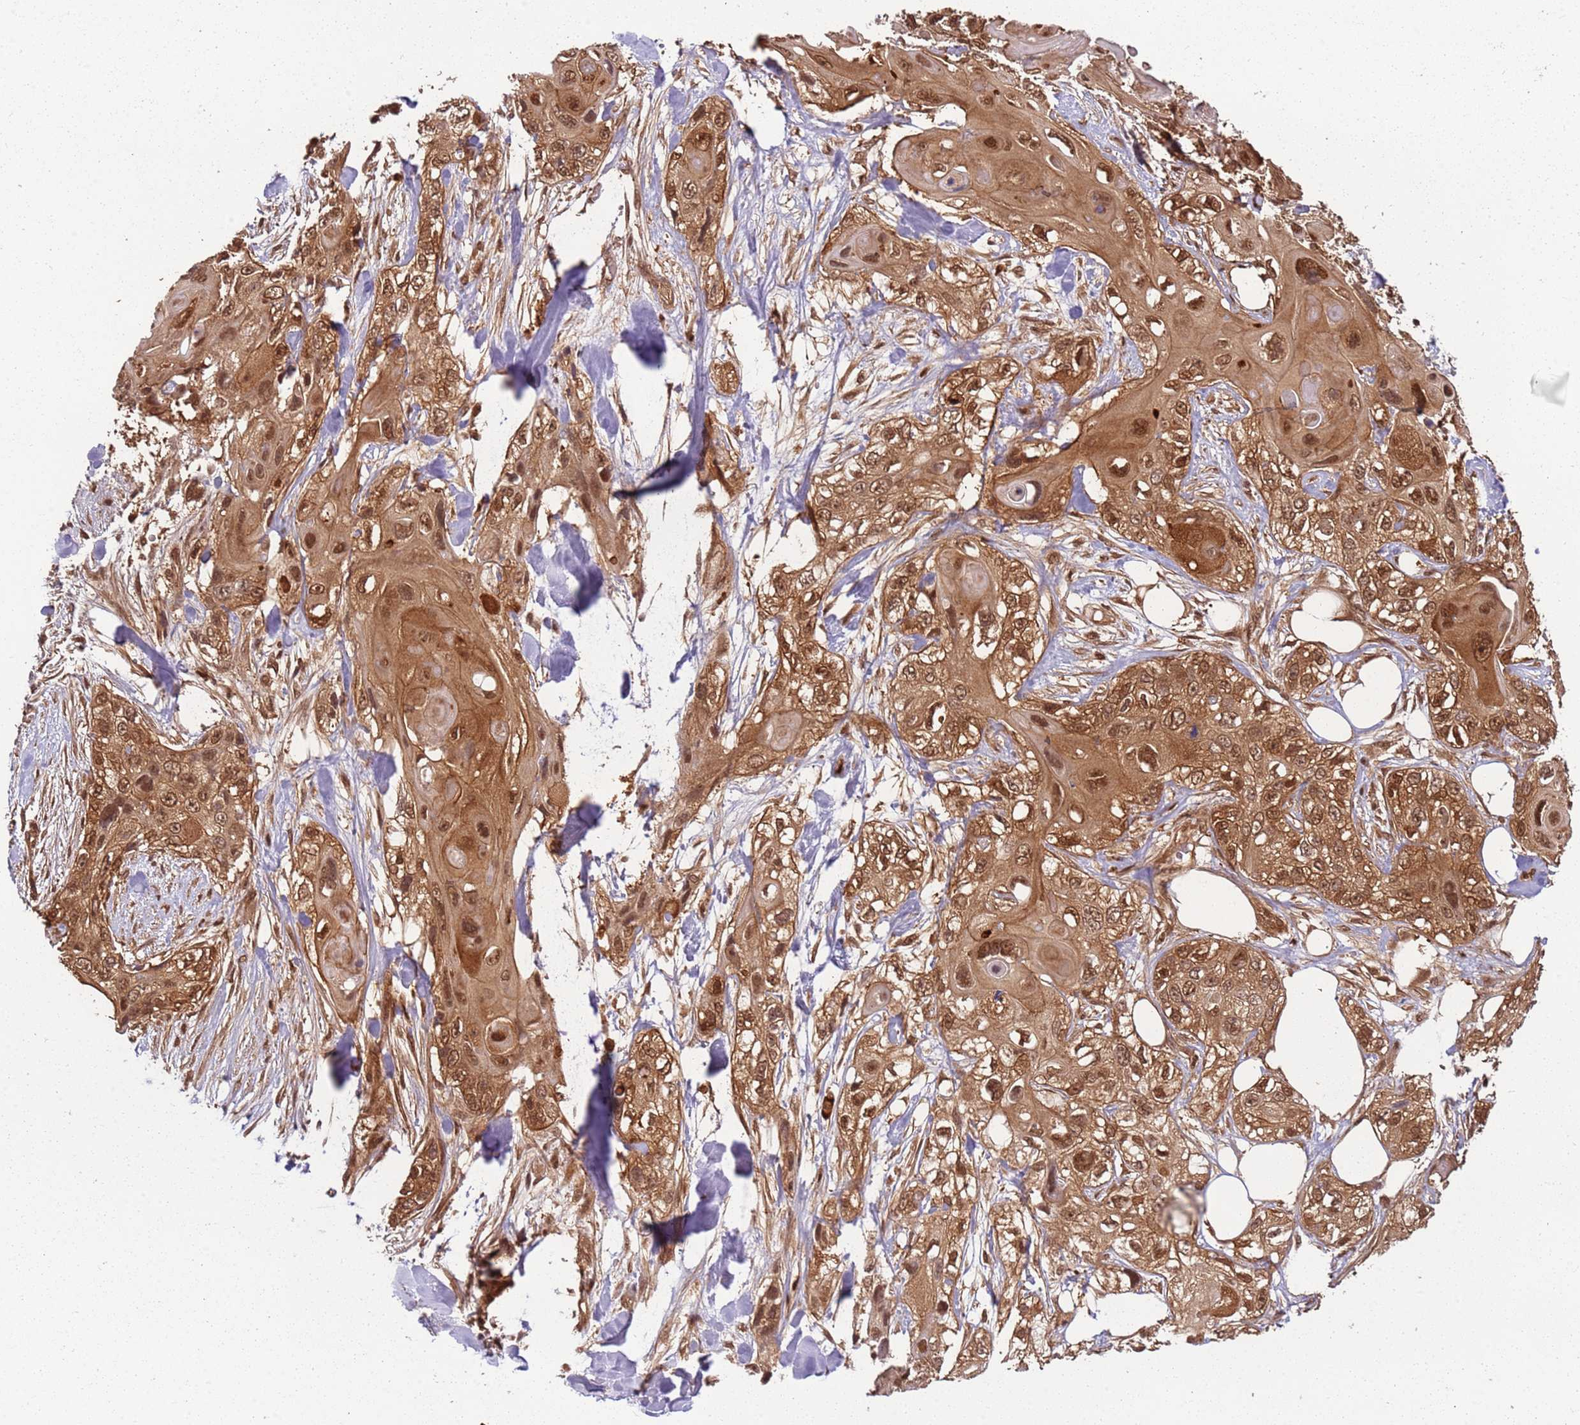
{"staining": {"intensity": "moderate", "quantity": ">75%", "location": "cytoplasmic/membranous,nuclear"}, "tissue": "skin cancer", "cell_type": "Tumor cells", "image_type": "cancer", "snomed": [{"axis": "morphology", "description": "Normal tissue, NOS"}, {"axis": "morphology", "description": "Squamous cell carcinoma, NOS"}, {"axis": "topography", "description": "Skin"}], "caption": "Immunohistochemical staining of human skin cancer exhibits medium levels of moderate cytoplasmic/membranous and nuclear expression in about >75% of tumor cells.", "gene": "PGLS", "patient": {"sex": "male", "age": 72}}